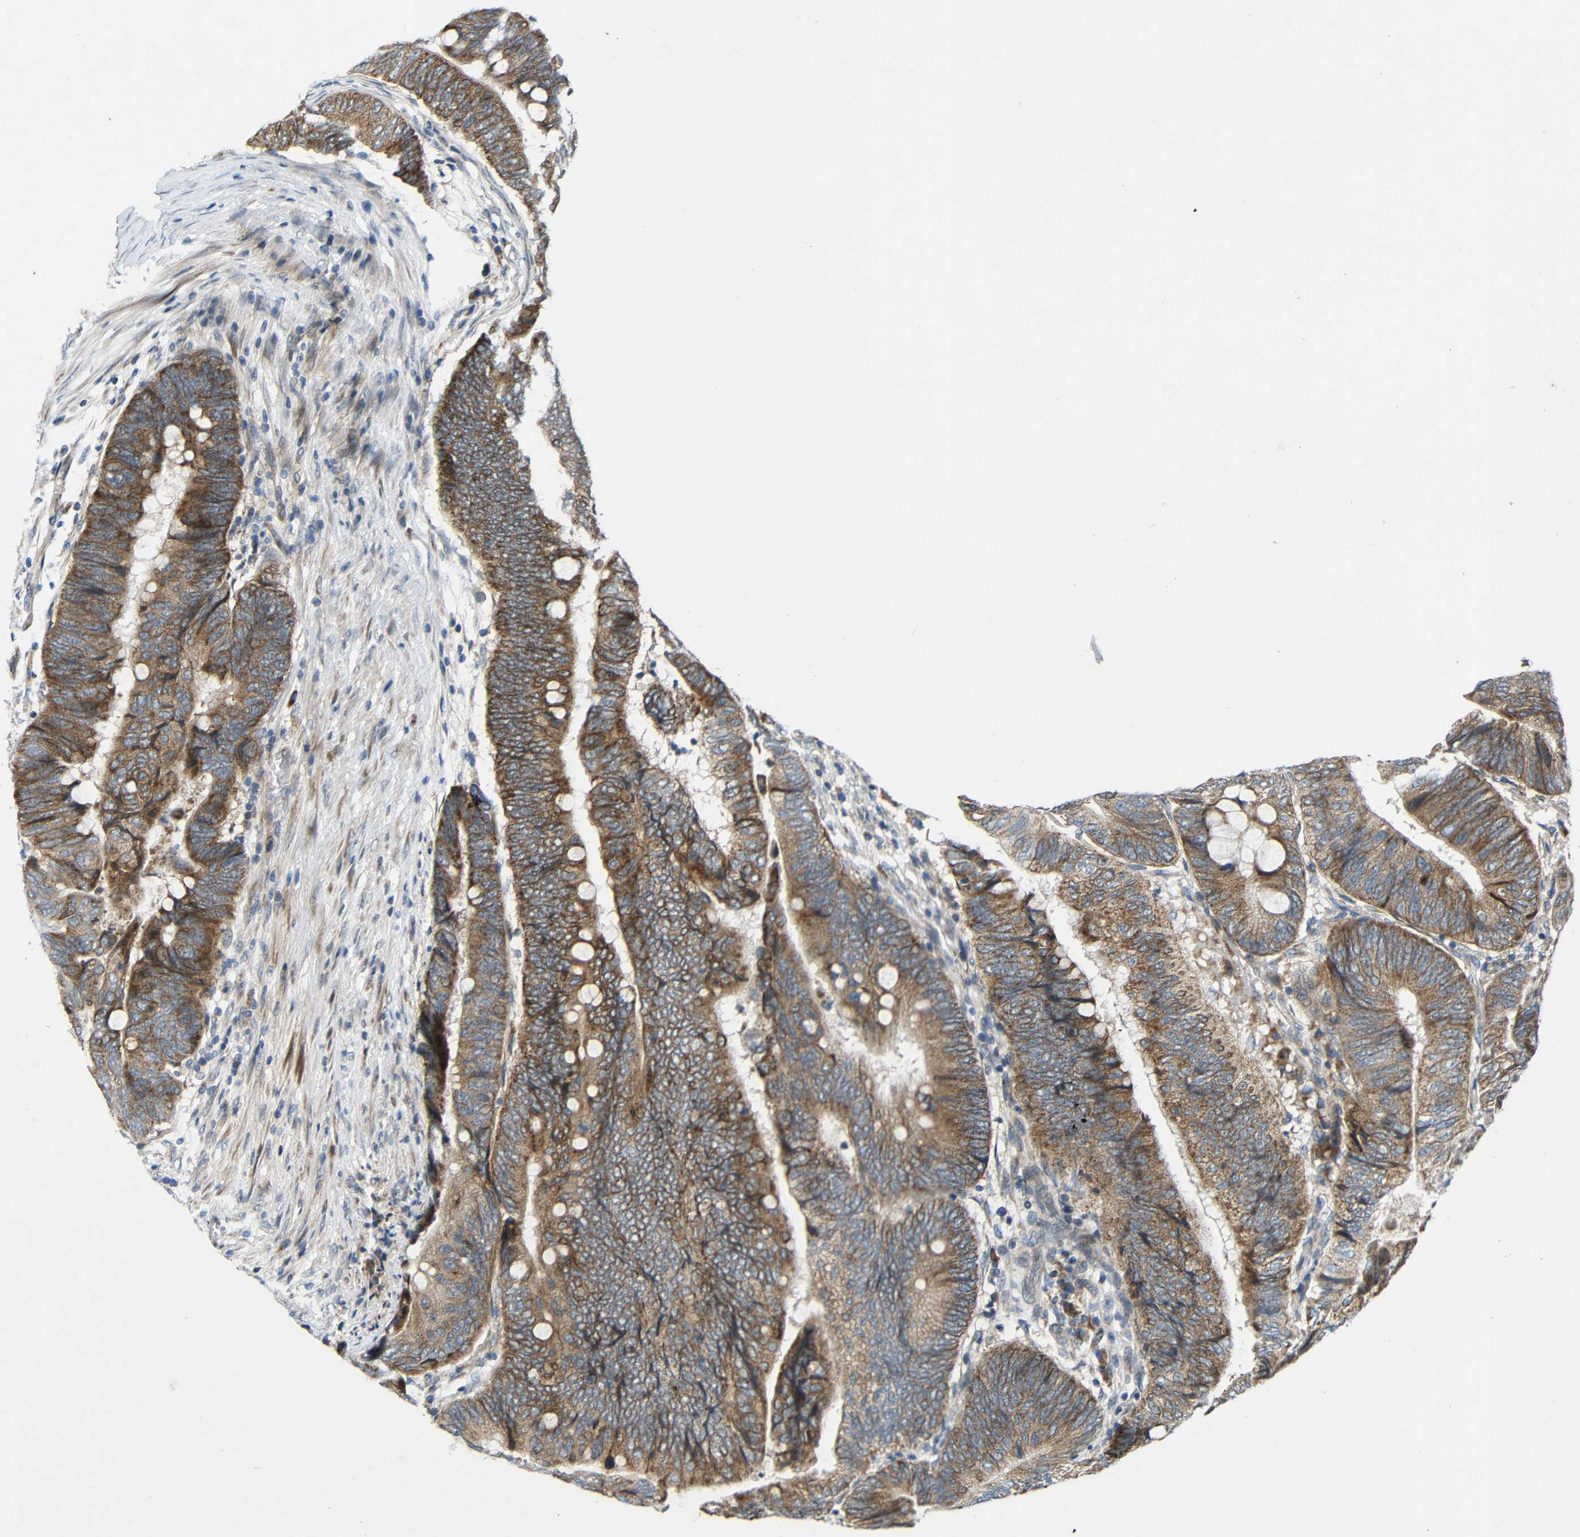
{"staining": {"intensity": "weak", "quantity": ">75%", "location": "cytoplasmic/membranous"}, "tissue": "colorectal cancer", "cell_type": "Tumor cells", "image_type": "cancer", "snomed": [{"axis": "morphology", "description": "Normal tissue, NOS"}, {"axis": "morphology", "description": "Adenocarcinoma, NOS"}, {"axis": "topography", "description": "Rectum"}, {"axis": "topography", "description": "Peripheral nerve tissue"}], "caption": "DAB (3,3'-diaminobenzidine) immunohistochemical staining of human adenocarcinoma (colorectal) exhibits weak cytoplasmic/membranous protein positivity in approximately >75% of tumor cells.", "gene": "TMEM25", "patient": {"sex": "male", "age": 92}}